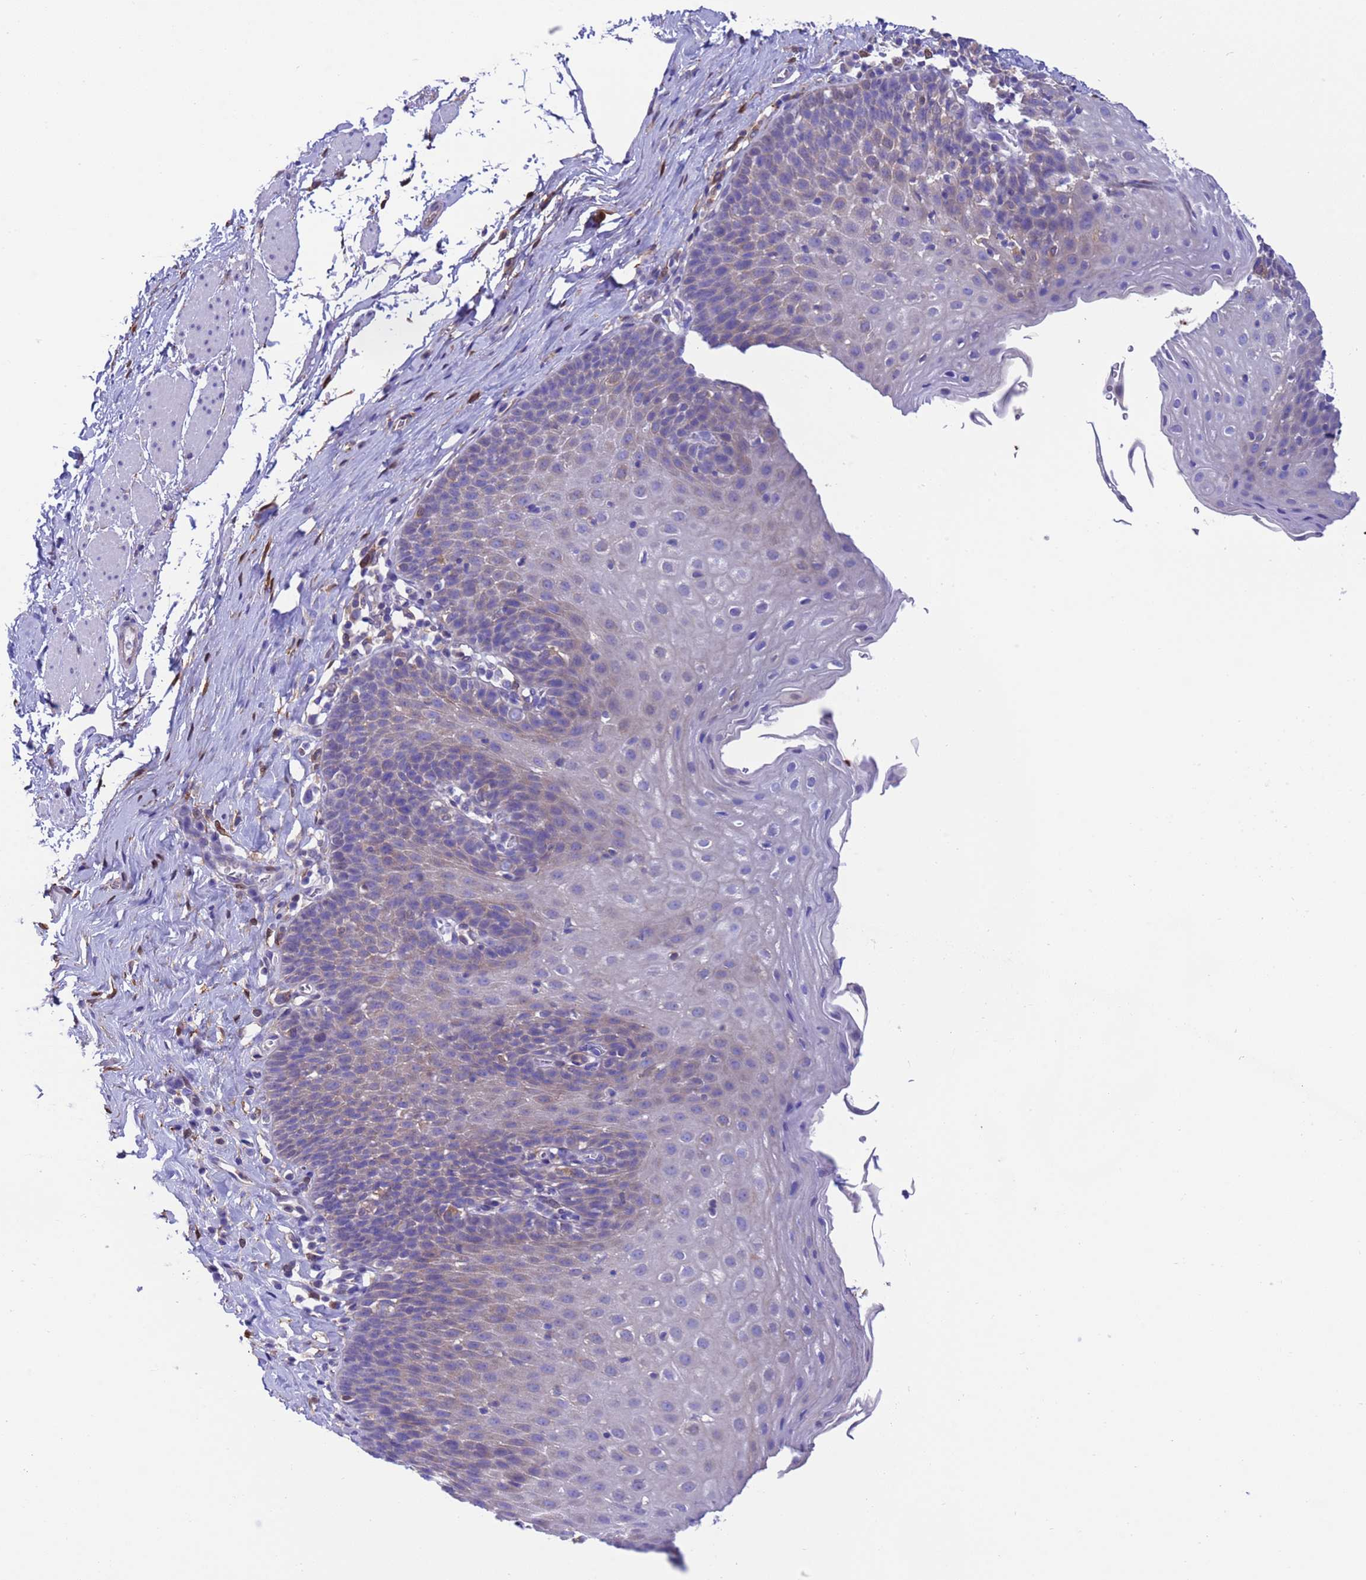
{"staining": {"intensity": "weak", "quantity": "<25%", "location": "cytoplasmic/membranous"}, "tissue": "esophagus", "cell_type": "Squamous epithelial cells", "image_type": "normal", "snomed": [{"axis": "morphology", "description": "Normal tissue, NOS"}, {"axis": "topography", "description": "Esophagus"}], "caption": "Squamous epithelial cells show no significant expression in normal esophagus. (DAB (3,3'-diaminobenzidine) IHC, high magnification).", "gene": "C6orf47", "patient": {"sex": "female", "age": 61}}